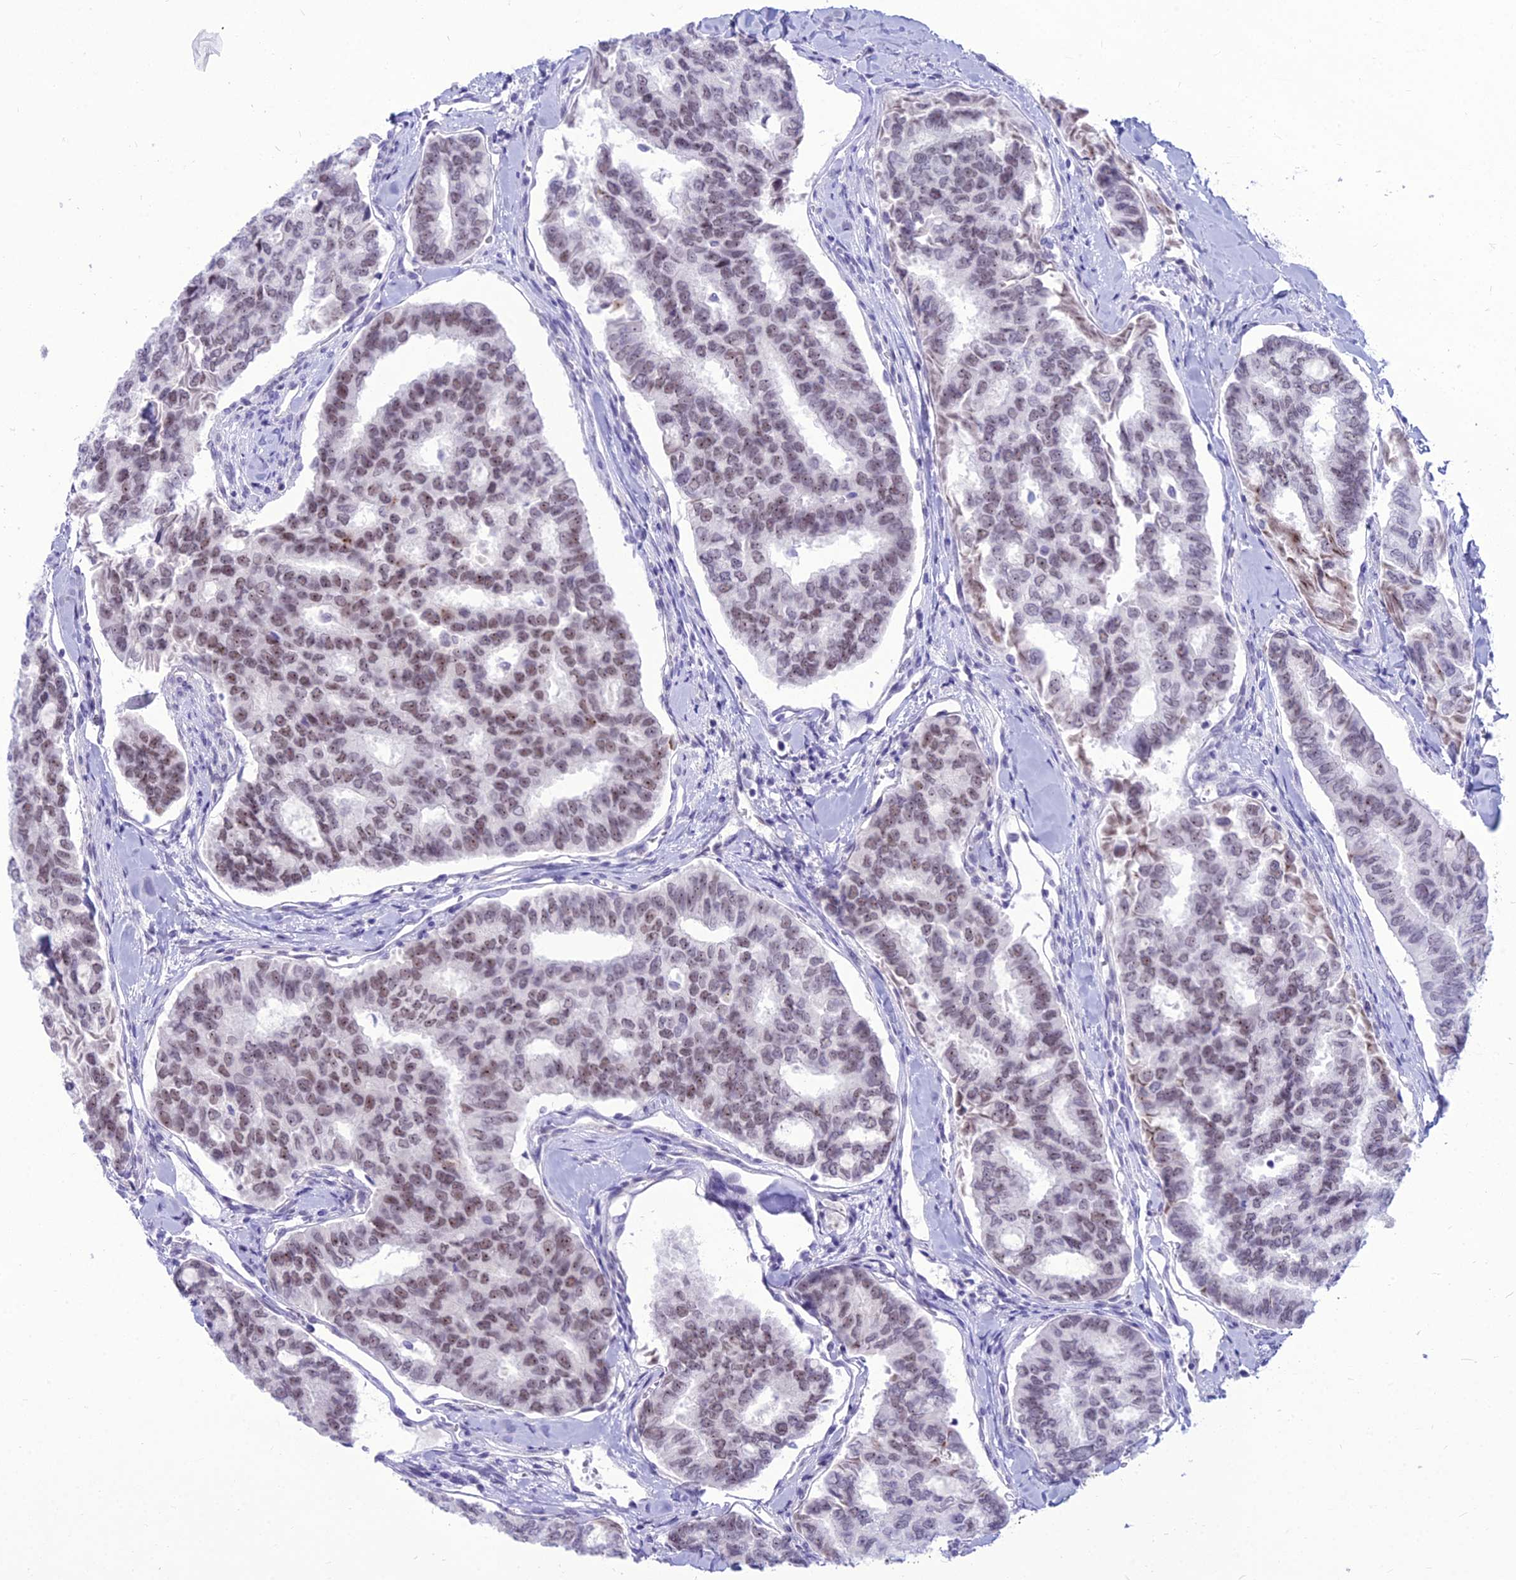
{"staining": {"intensity": "moderate", "quantity": "25%-75%", "location": "nuclear"}, "tissue": "thyroid cancer", "cell_type": "Tumor cells", "image_type": "cancer", "snomed": [{"axis": "morphology", "description": "Papillary adenocarcinoma, NOS"}, {"axis": "topography", "description": "Thyroid gland"}], "caption": "A histopathology image of thyroid papillary adenocarcinoma stained for a protein shows moderate nuclear brown staining in tumor cells.", "gene": "DHX40", "patient": {"sex": "female", "age": 35}}